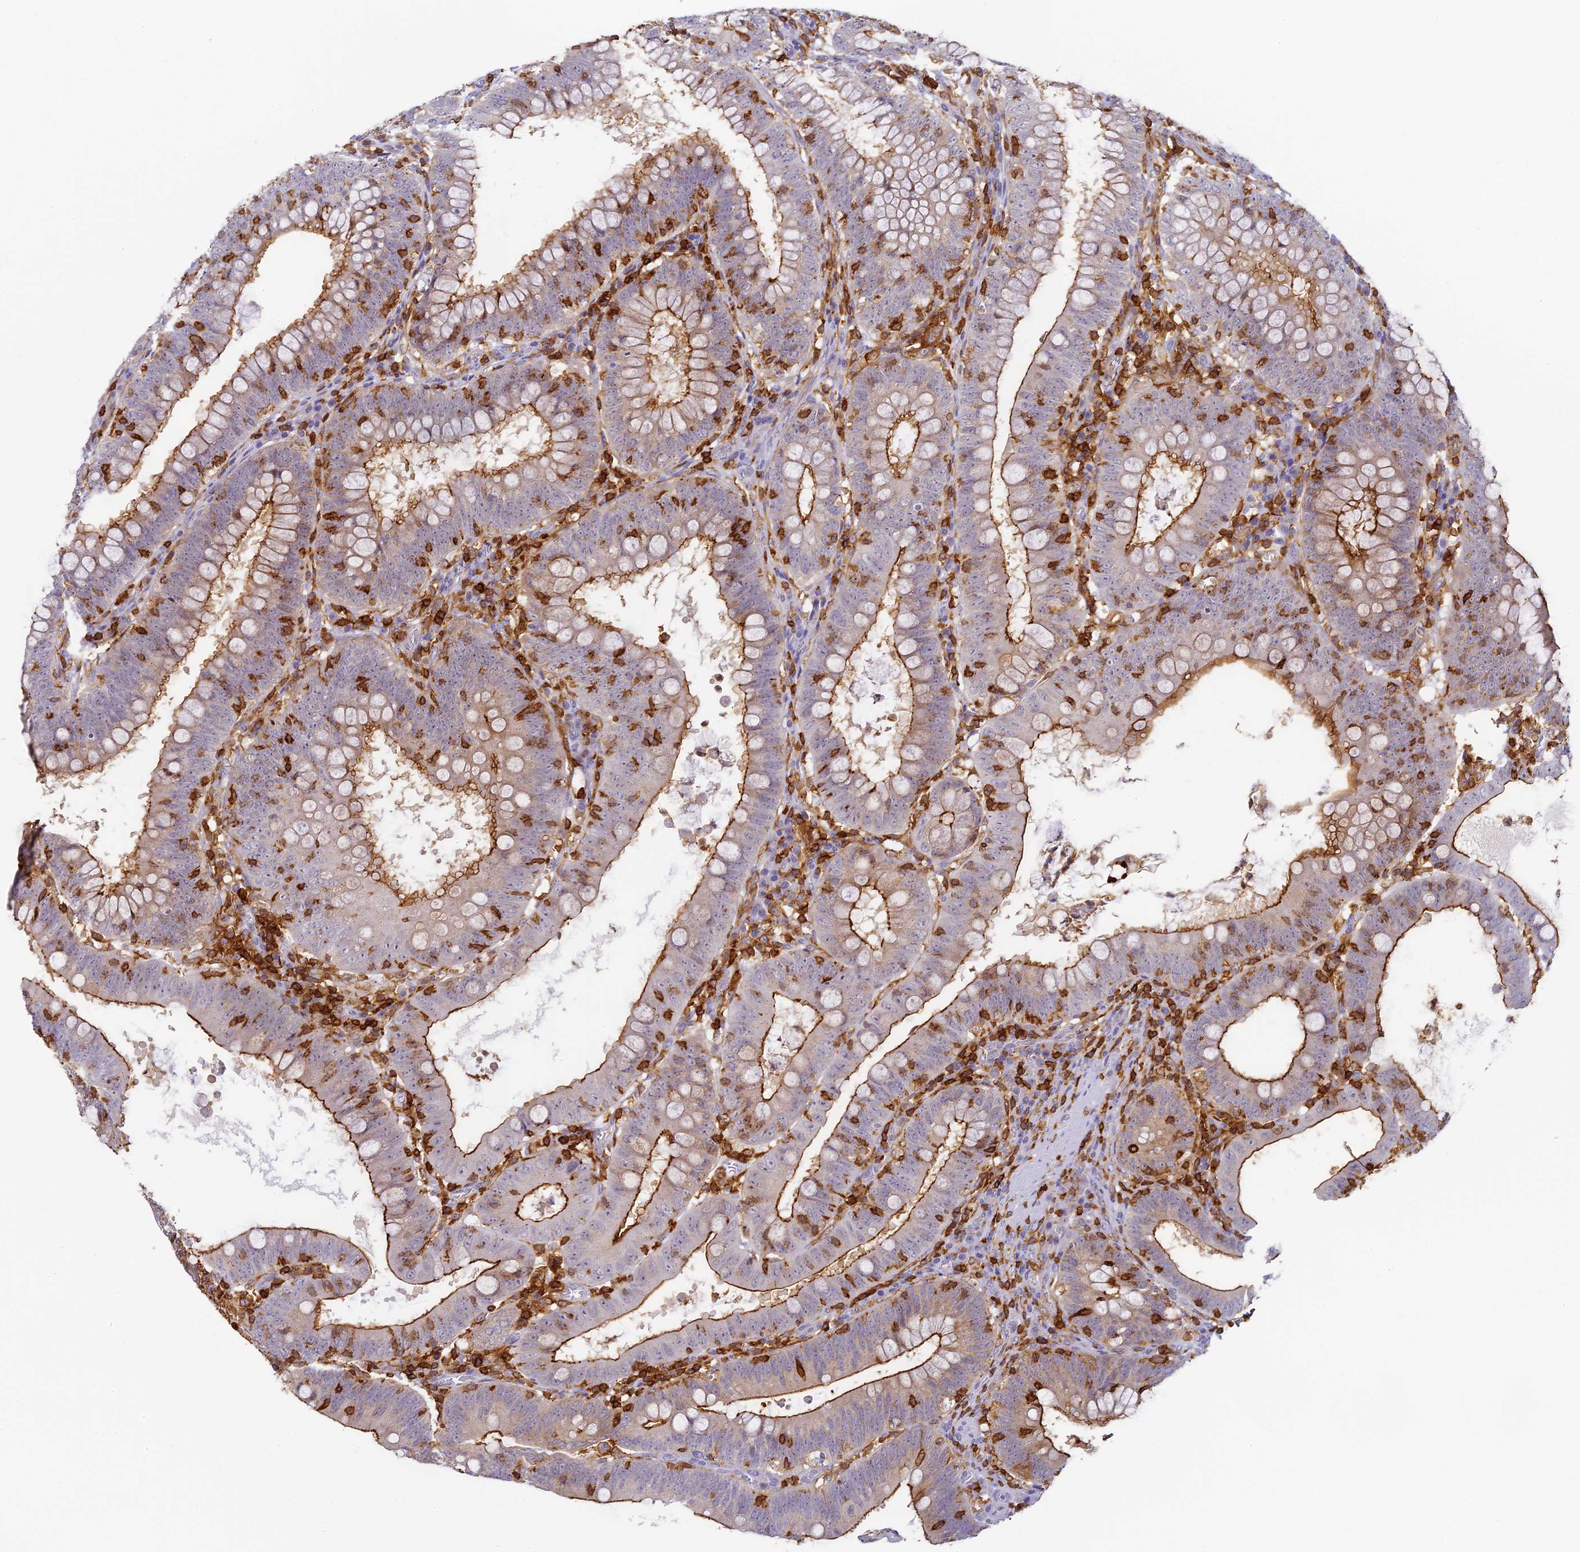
{"staining": {"intensity": "moderate", "quantity": "25%-75%", "location": "cytoplasmic/membranous"}, "tissue": "colorectal cancer", "cell_type": "Tumor cells", "image_type": "cancer", "snomed": [{"axis": "morphology", "description": "Normal tissue, NOS"}, {"axis": "topography", "description": "Colon"}], "caption": "A micrograph showing moderate cytoplasmic/membranous positivity in approximately 25%-75% of tumor cells in colorectal cancer, as visualized by brown immunohistochemical staining.", "gene": "FYB1", "patient": {"sex": "female", "age": 82}}